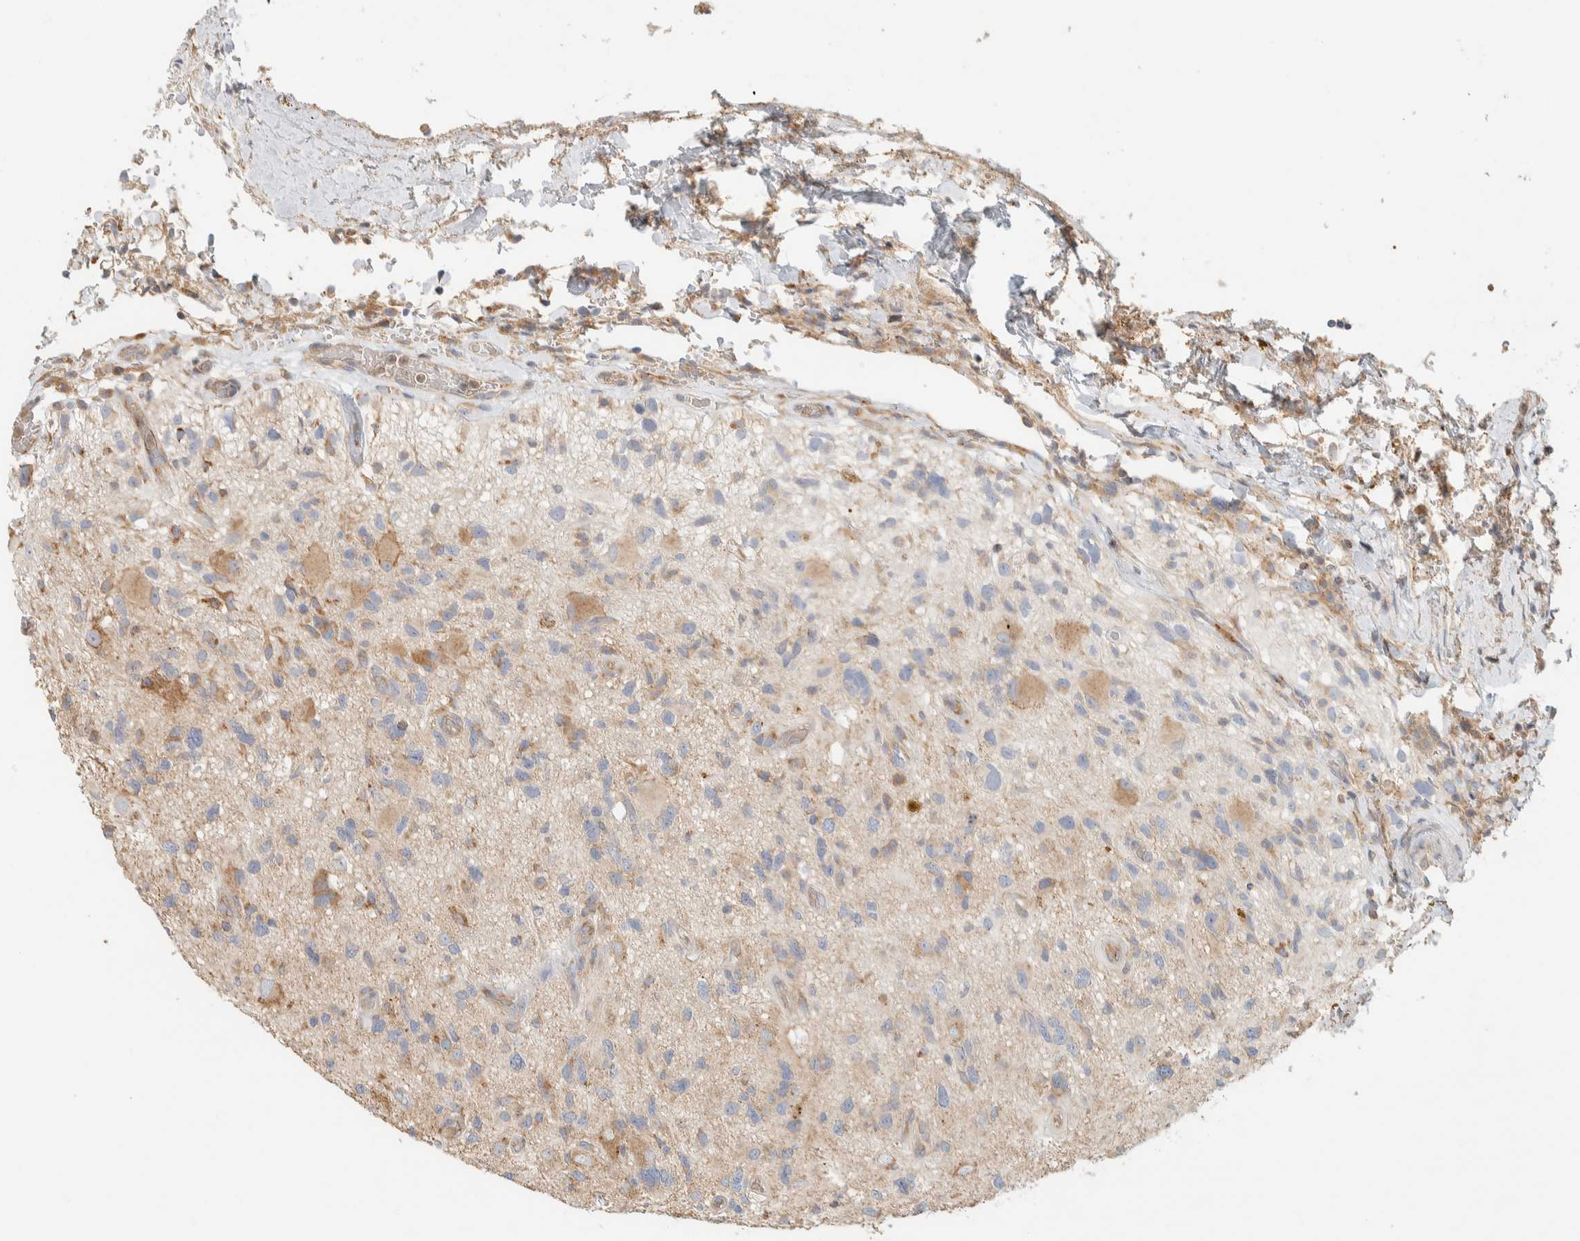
{"staining": {"intensity": "moderate", "quantity": "25%-75%", "location": "cytoplasmic/membranous"}, "tissue": "glioma", "cell_type": "Tumor cells", "image_type": "cancer", "snomed": [{"axis": "morphology", "description": "Glioma, malignant, High grade"}, {"axis": "topography", "description": "Brain"}], "caption": "Brown immunohistochemical staining in human malignant glioma (high-grade) exhibits moderate cytoplasmic/membranous positivity in approximately 25%-75% of tumor cells.", "gene": "RAB11FIP1", "patient": {"sex": "male", "age": 33}}